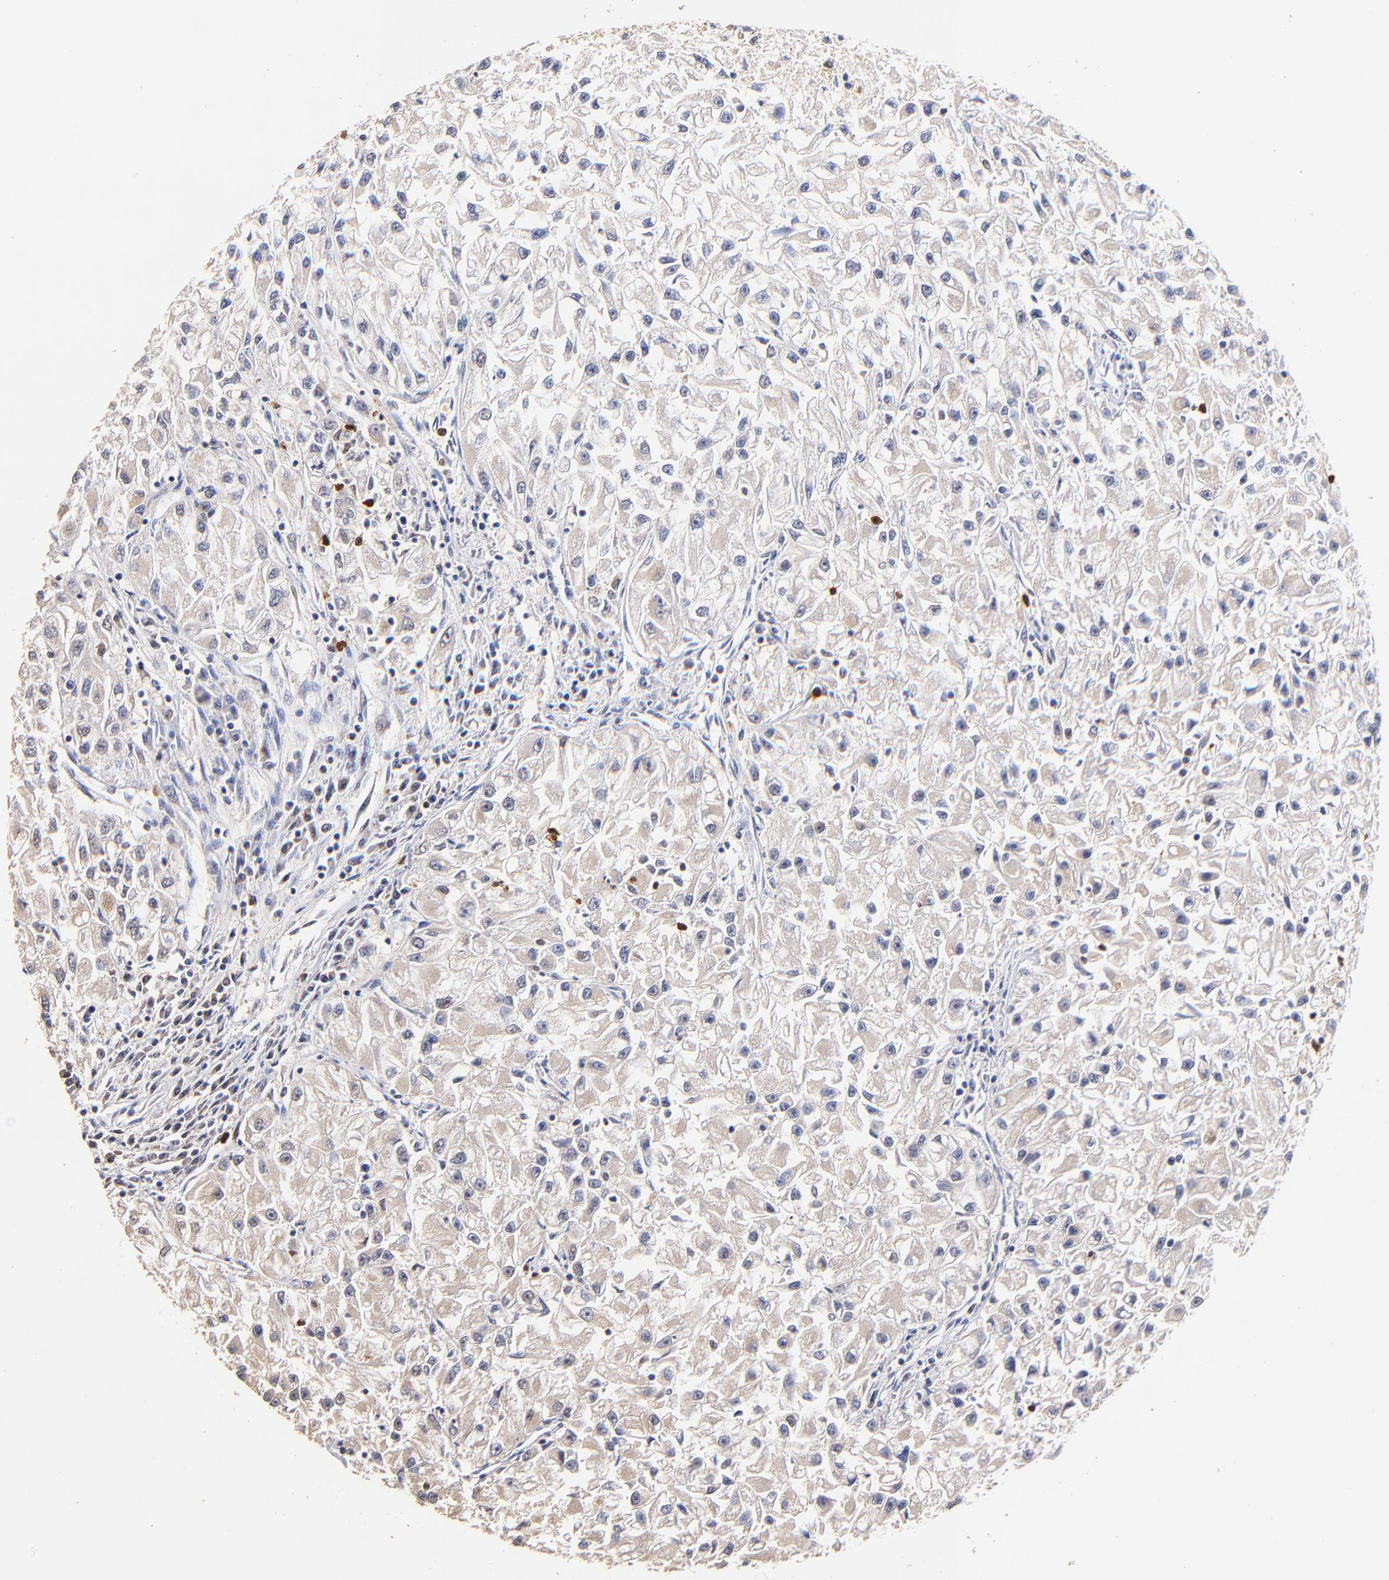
{"staining": {"intensity": "weak", "quantity": ">75%", "location": "cytoplasmic/membranous"}, "tissue": "renal cancer", "cell_type": "Tumor cells", "image_type": "cancer", "snomed": [{"axis": "morphology", "description": "Adenocarcinoma, NOS"}, {"axis": "topography", "description": "Kidney"}], "caption": "DAB immunohistochemical staining of human renal adenocarcinoma exhibits weak cytoplasmic/membranous protein positivity in approximately >75% of tumor cells.", "gene": "BBOF1", "patient": {"sex": "male", "age": 59}}